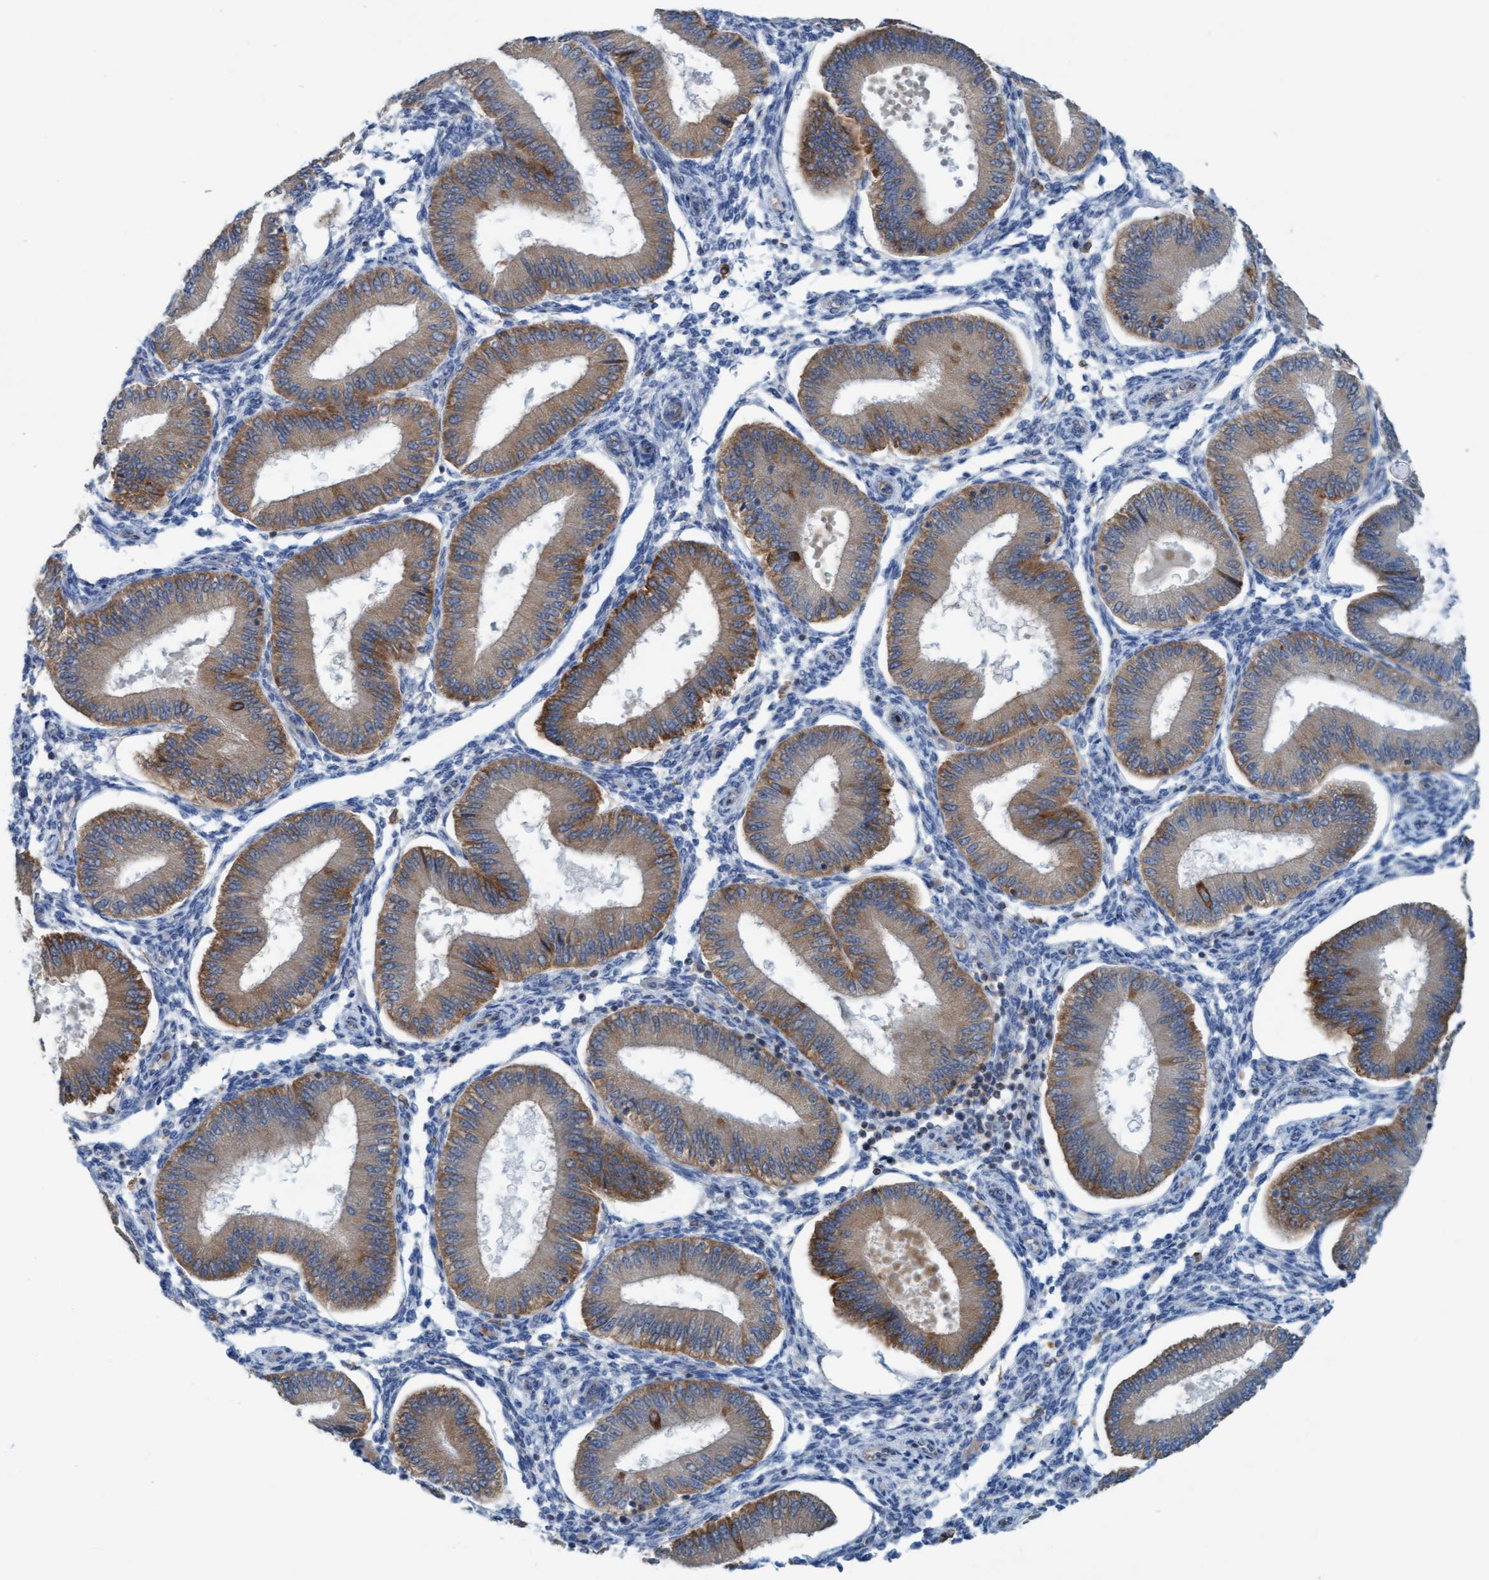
{"staining": {"intensity": "negative", "quantity": "none", "location": "none"}, "tissue": "endometrium", "cell_type": "Cells in endometrial stroma", "image_type": "normal", "snomed": [{"axis": "morphology", "description": "Normal tissue, NOS"}, {"axis": "topography", "description": "Endometrium"}], "caption": "Immunohistochemistry micrograph of benign endometrium: endometrium stained with DAB shows no significant protein expression in cells in endometrial stroma.", "gene": "SIGIRR", "patient": {"sex": "female", "age": 39}}